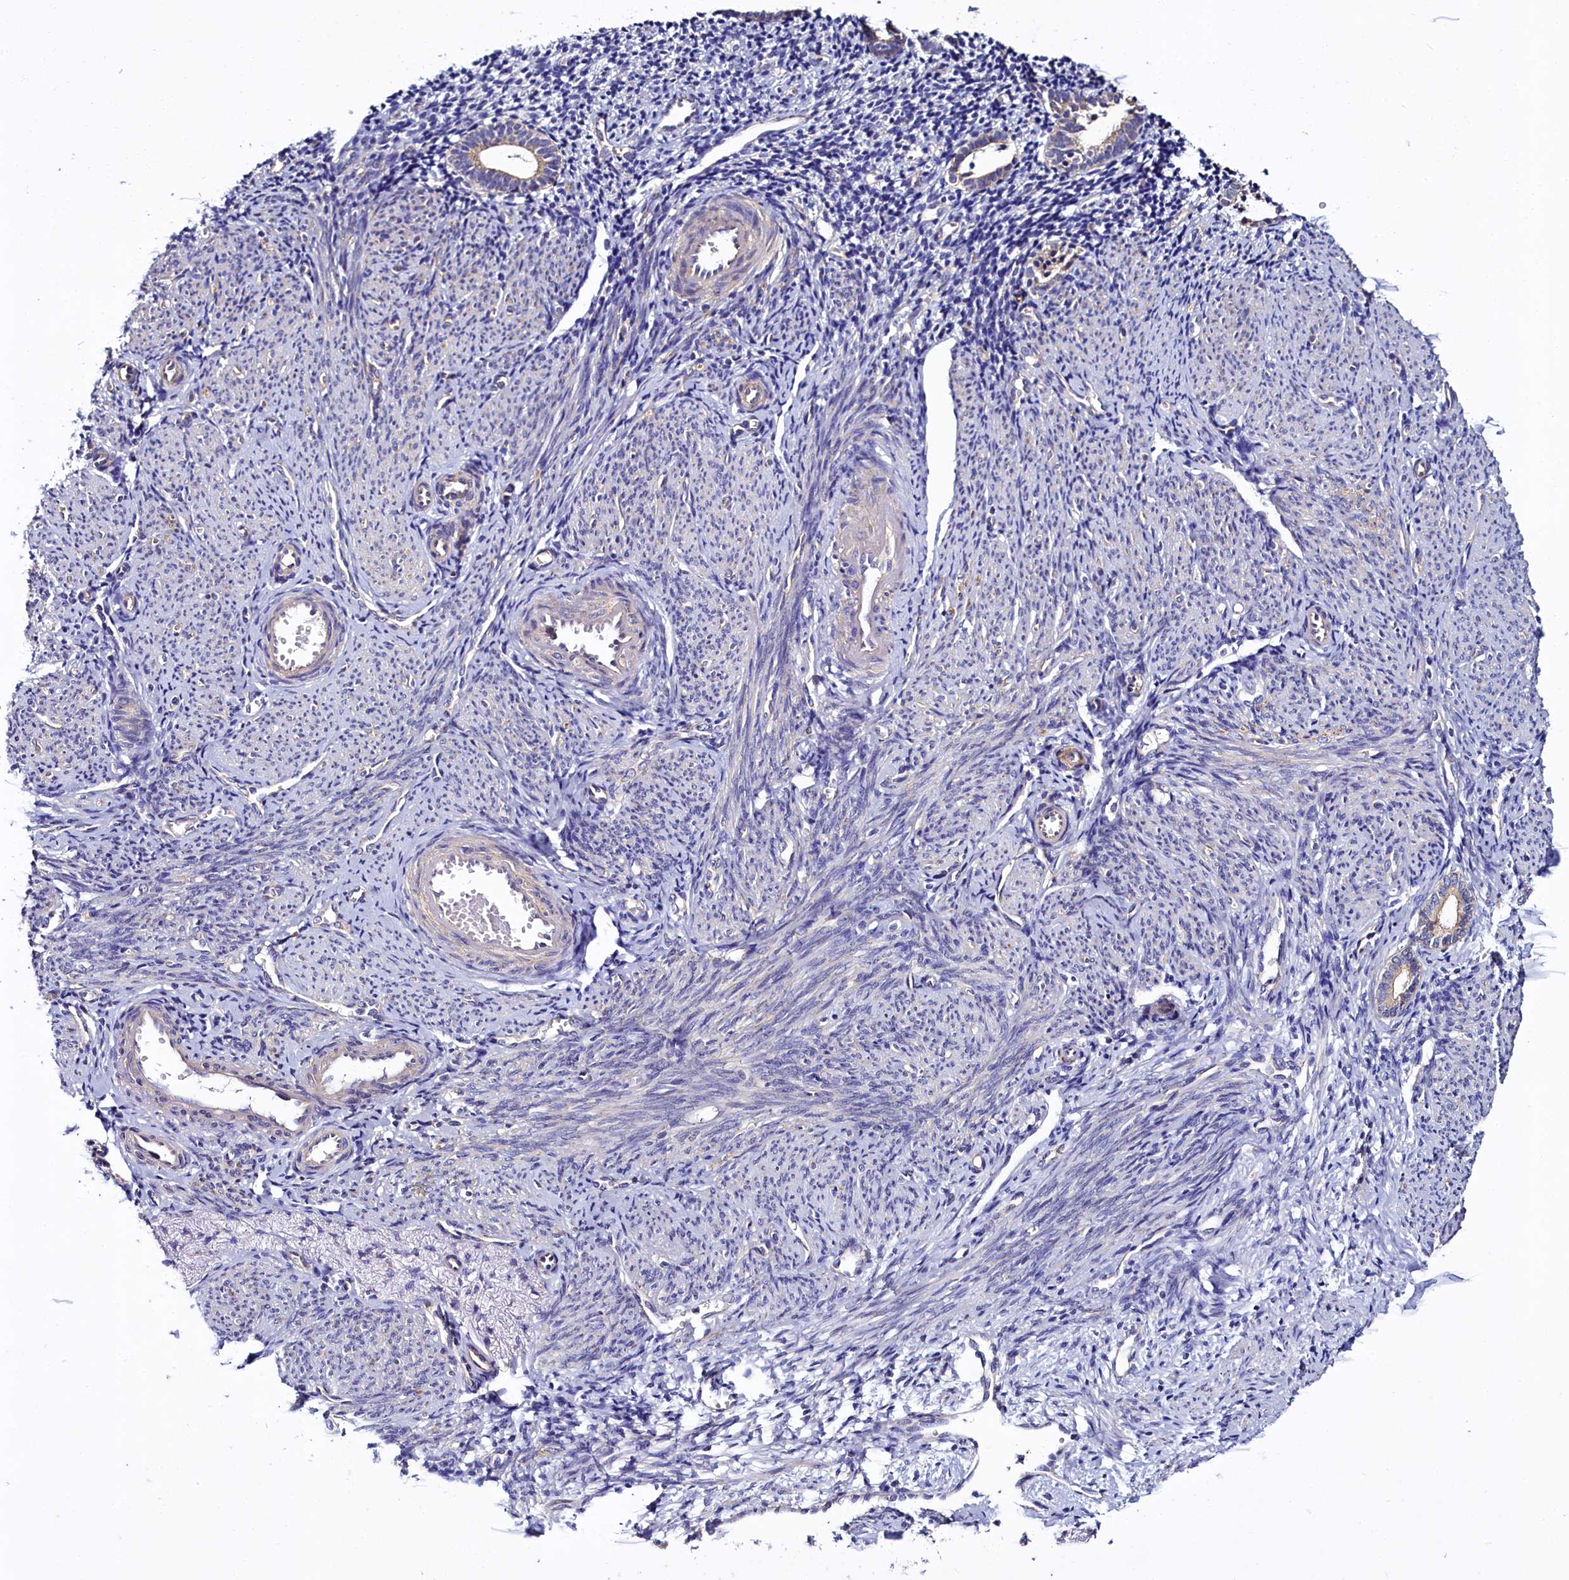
{"staining": {"intensity": "negative", "quantity": "none", "location": "none"}, "tissue": "endometrium", "cell_type": "Cells in endometrial stroma", "image_type": "normal", "snomed": [{"axis": "morphology", "description": "Normal tissue, NOS"}, {"axis": "topography", "description": "Endometrium"}], "caption": "This is an IHC micrograph of benign endometrium. There is no positivity in cells in endometrial stroma.", "gene": "CEP295", "patient": {"sex": "female", "age": 56}}